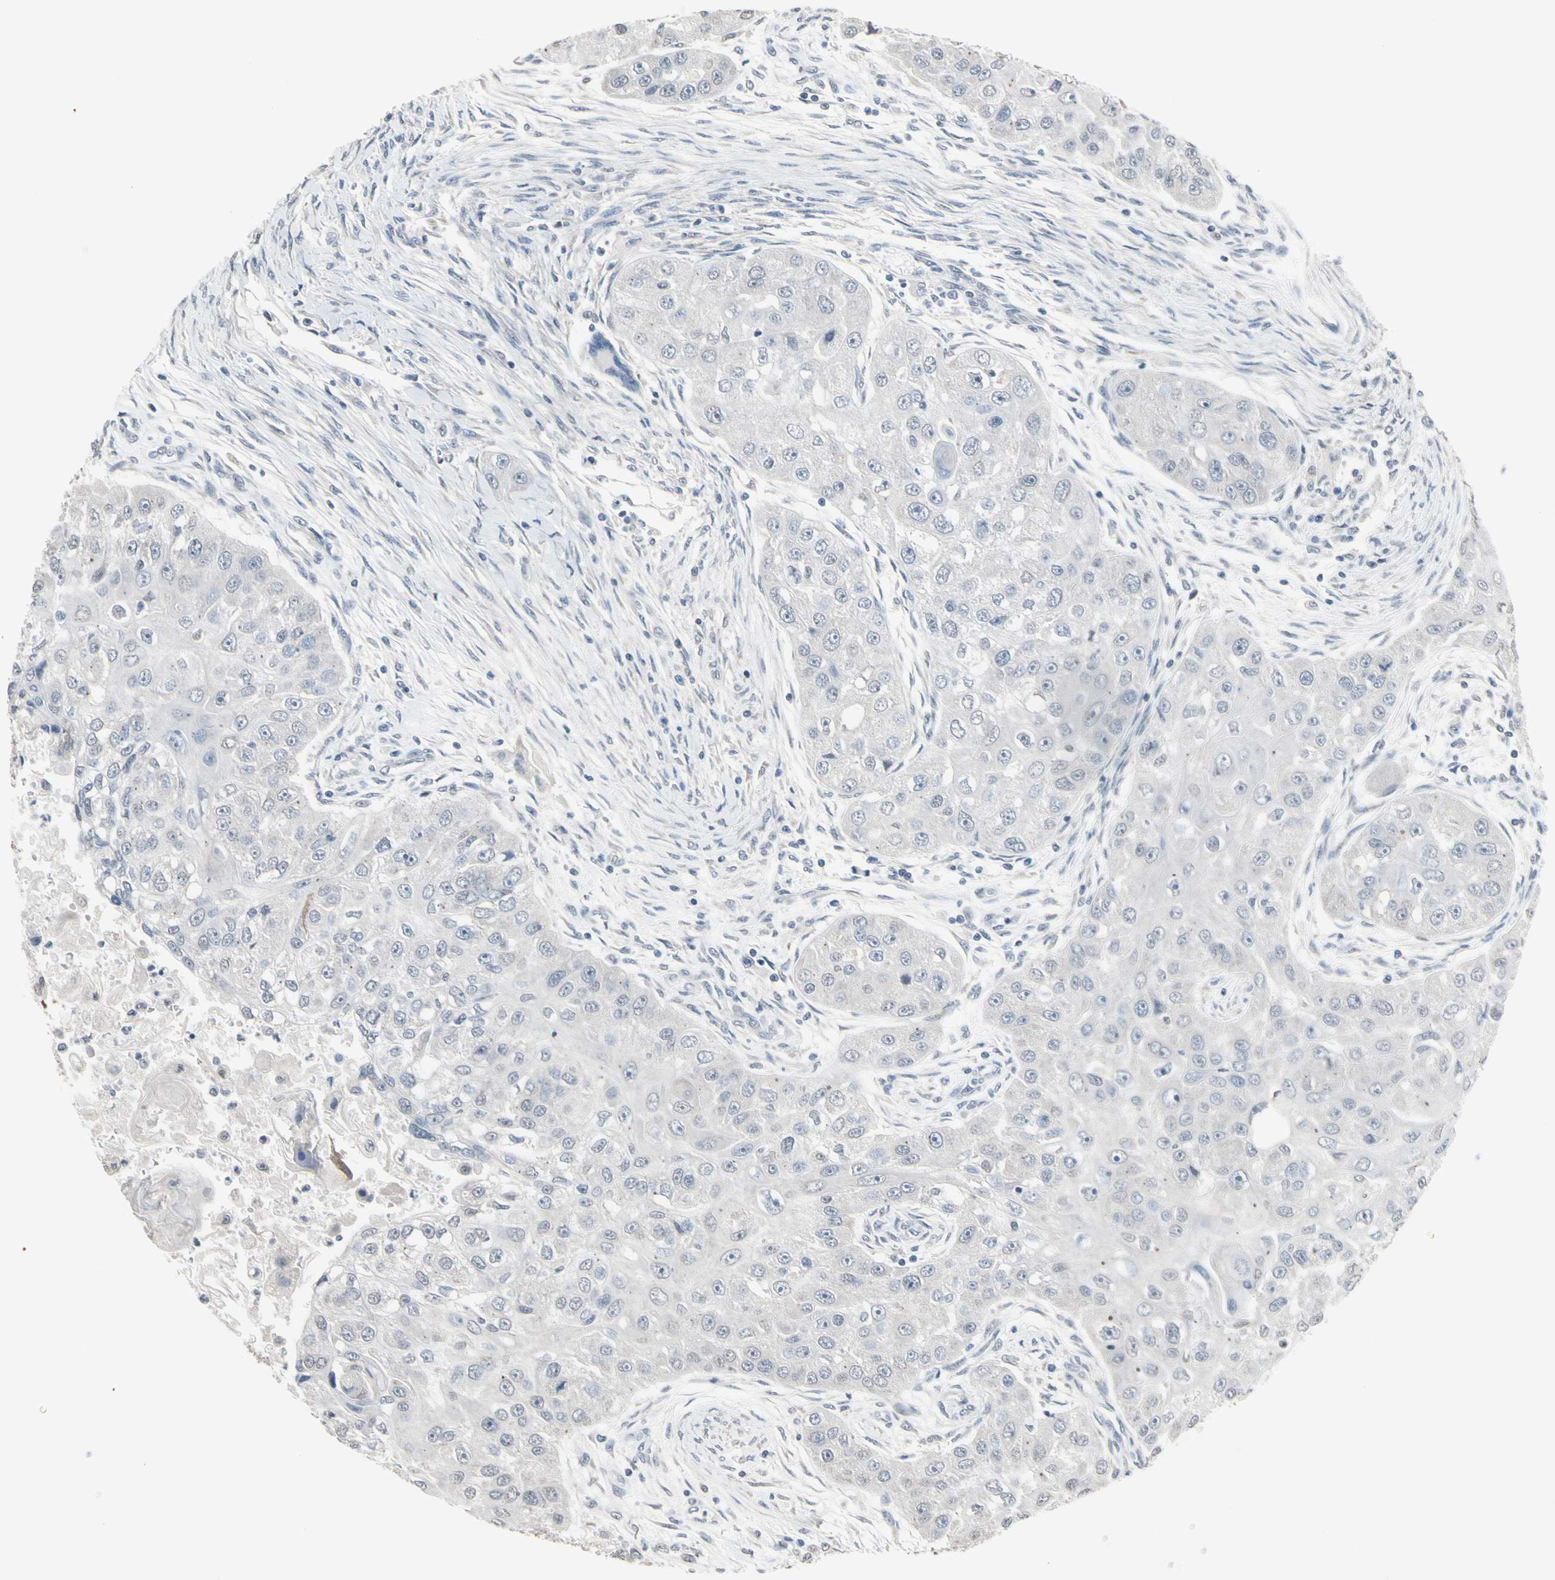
{"staining": {"intensity": "negative", "quantity": "none", "location": "none"}, "tissue": "head and neck cancer", "cell_type": "Tumor cells", "image_type": "cancer", "snomed": [{"axis": "morphology", "description": "Normal tissue, NOS"}, {"axis": "morphology", "description": "Squamous cell carcinoma, NOS"}, {"axis": "topography", "description": "Skeletal muscle"}, {"axis": "topography", "description": "Head-Neck"}], "caption": "IHC of head and neck squamous cell carcinoma reveals no positivity in tumor cells.", "gene": "SV2A", "patient": {"sex": "male", "age": 51}}